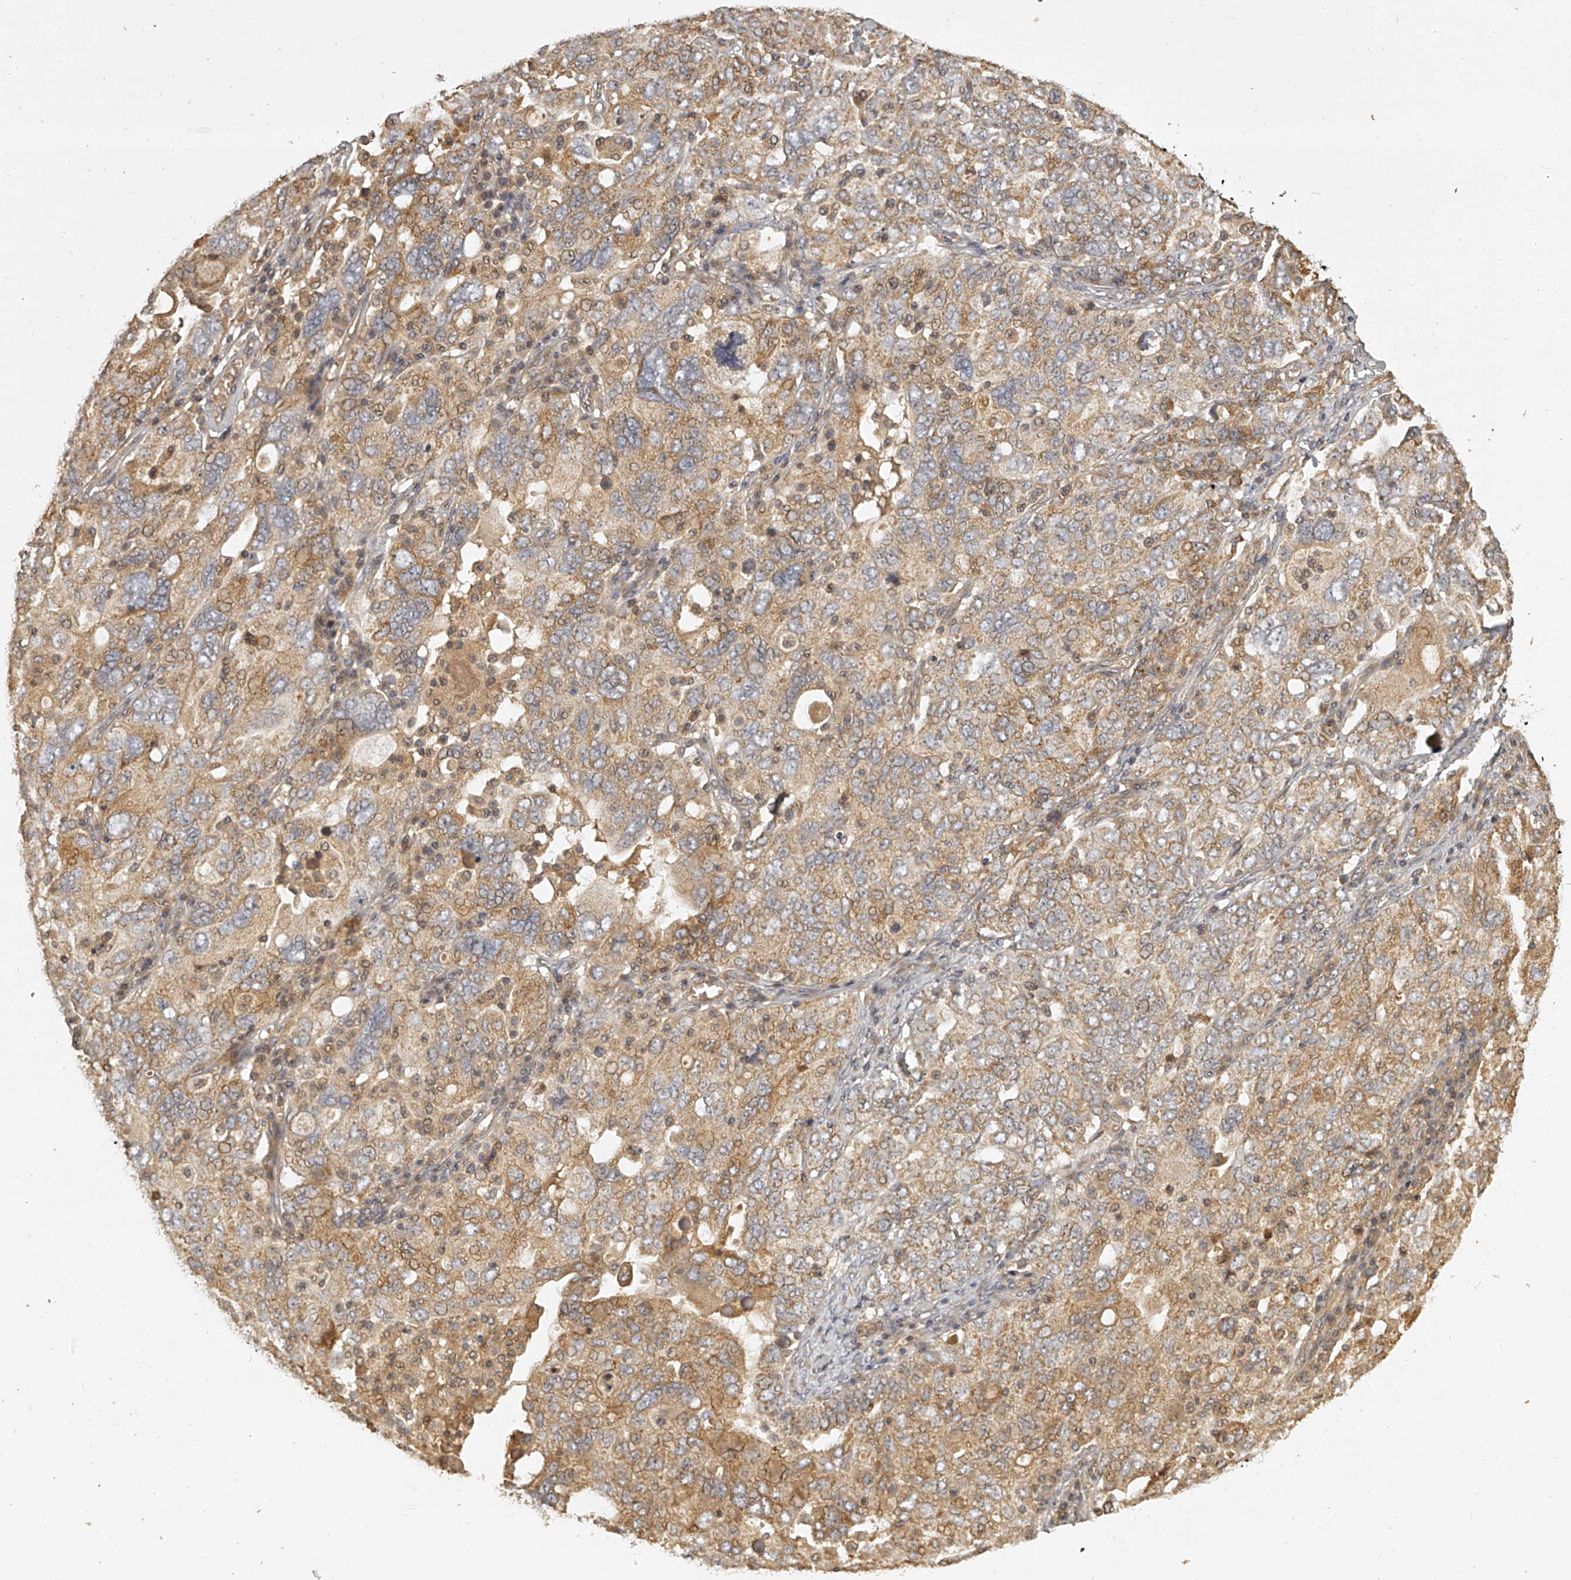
{"staining": {"intensity": "moderate", "quantity": ">75%", "location": "cytoplasmic/membranous"}, "tissue": "ovarian cancer", "cell_type": "Tumor cells", "image_type": "cancer", "snomed": [{"axis": "morphology", "description": "Carcinoma, endometroid"}, {"axis": "topography", "description": "Ovary"}], "caption": "Immunohistochemistry photomicrograph of neoplastic tissue: human ovarian cancer (endometroid carcinoma) stained using IHC demonstrates medium levels of moderate protein expression localized specifically in the cytoplasmic/membranous of tumor cells, appearing as a cytoplasmic/membranous brown color.", "gene": "NFS1", "patient": {"sex": "female", "age": 62}}